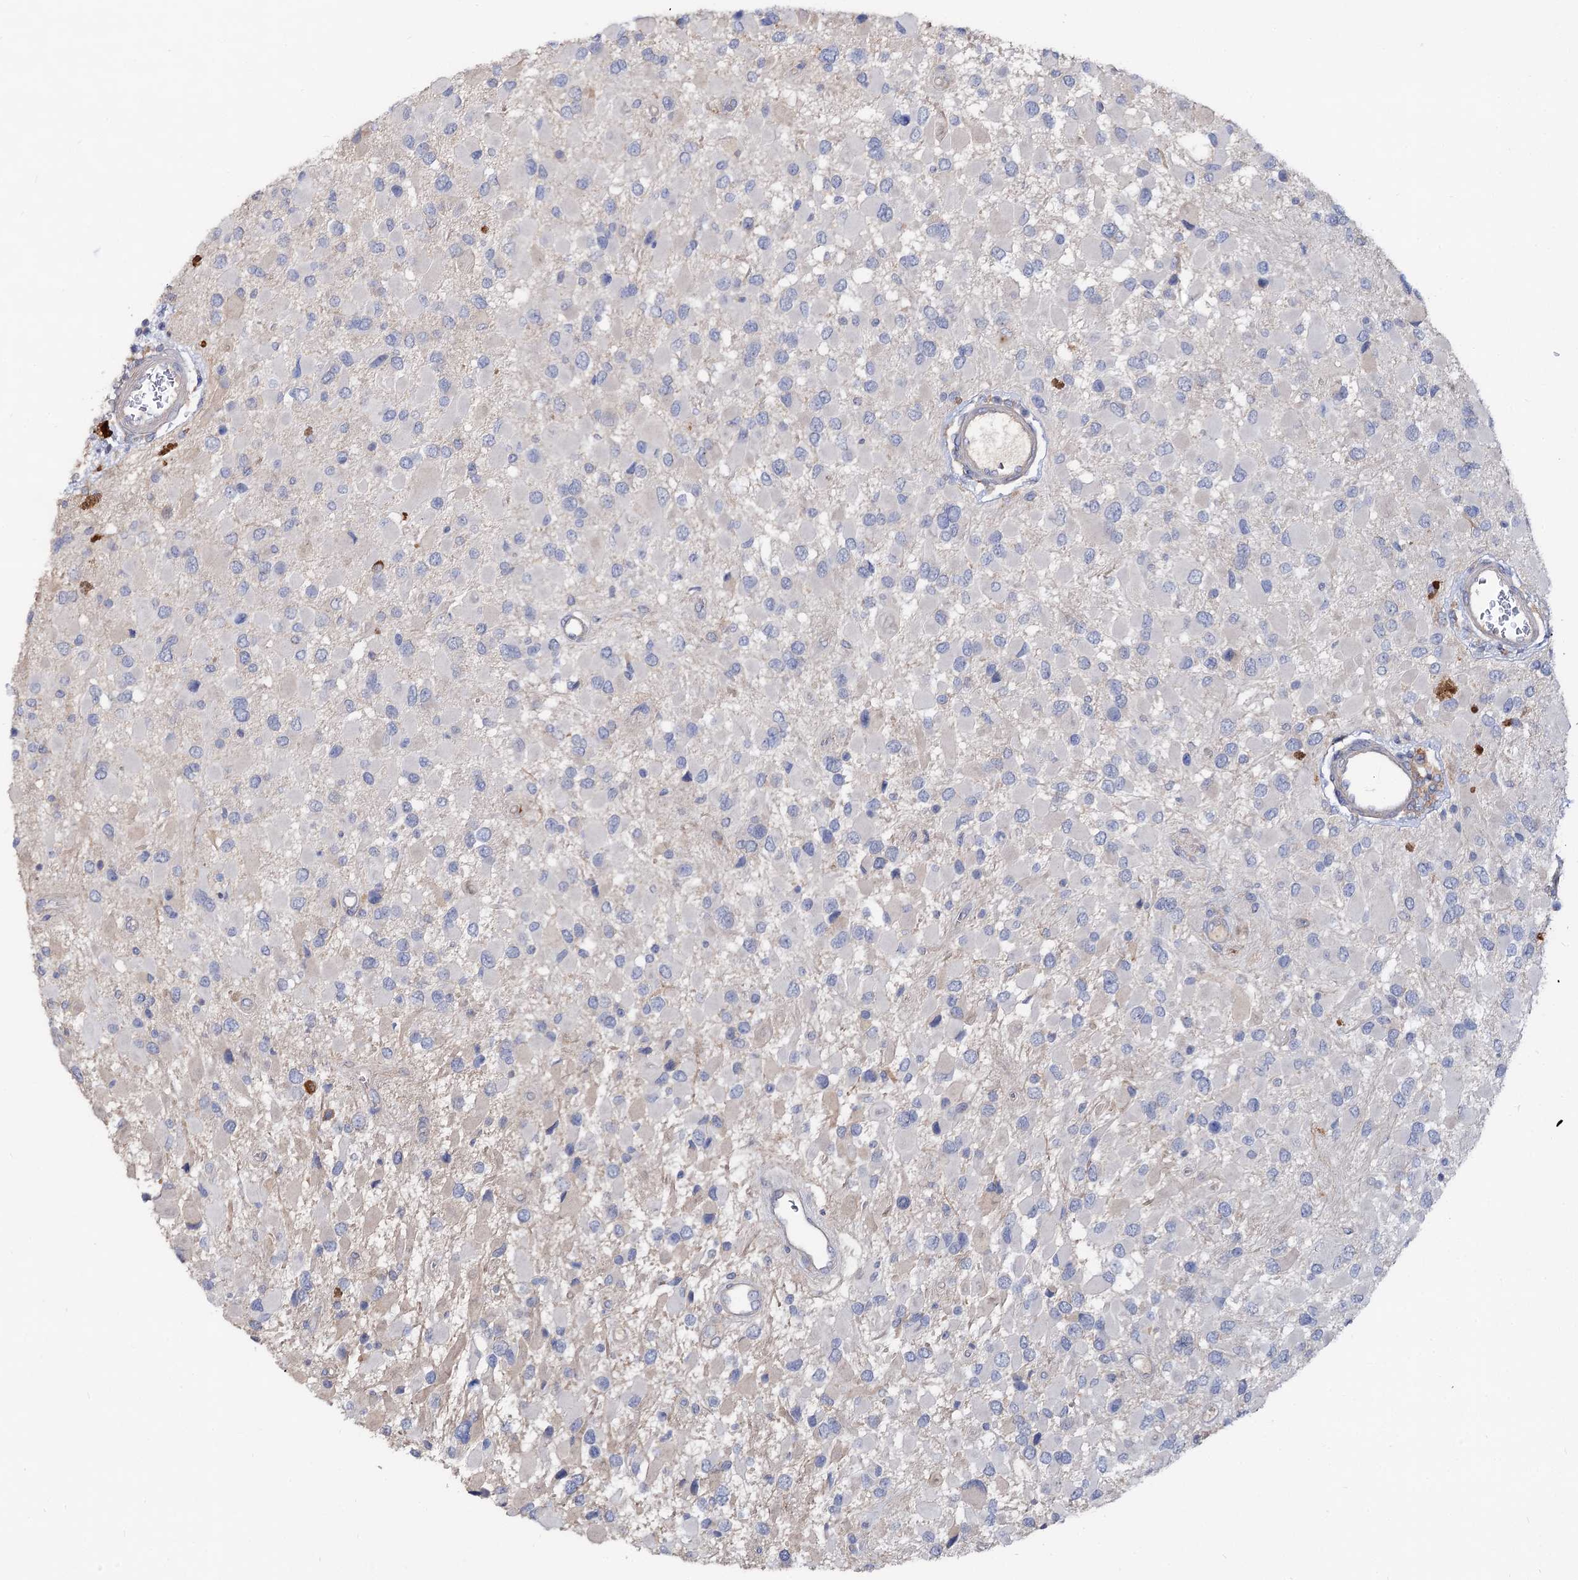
{"staining": {"intensity": "negative", "quantity": "none", "location": "none"}, "tissue": "glioma", "cell_type": "Tumor cells", "image_type": "cancer", "snomed": [{"axis": "morphology", "description": "Glioma, malignant, High grade"}, {"axis": "topography", "description": "Brain"}], "caption": "Malignant glioma (high-grade) stained for a protein using IHC demonstrates no staining tumor cells.", "gene": "HVCN1", "patient": {"sex": "male", "age": 53}}